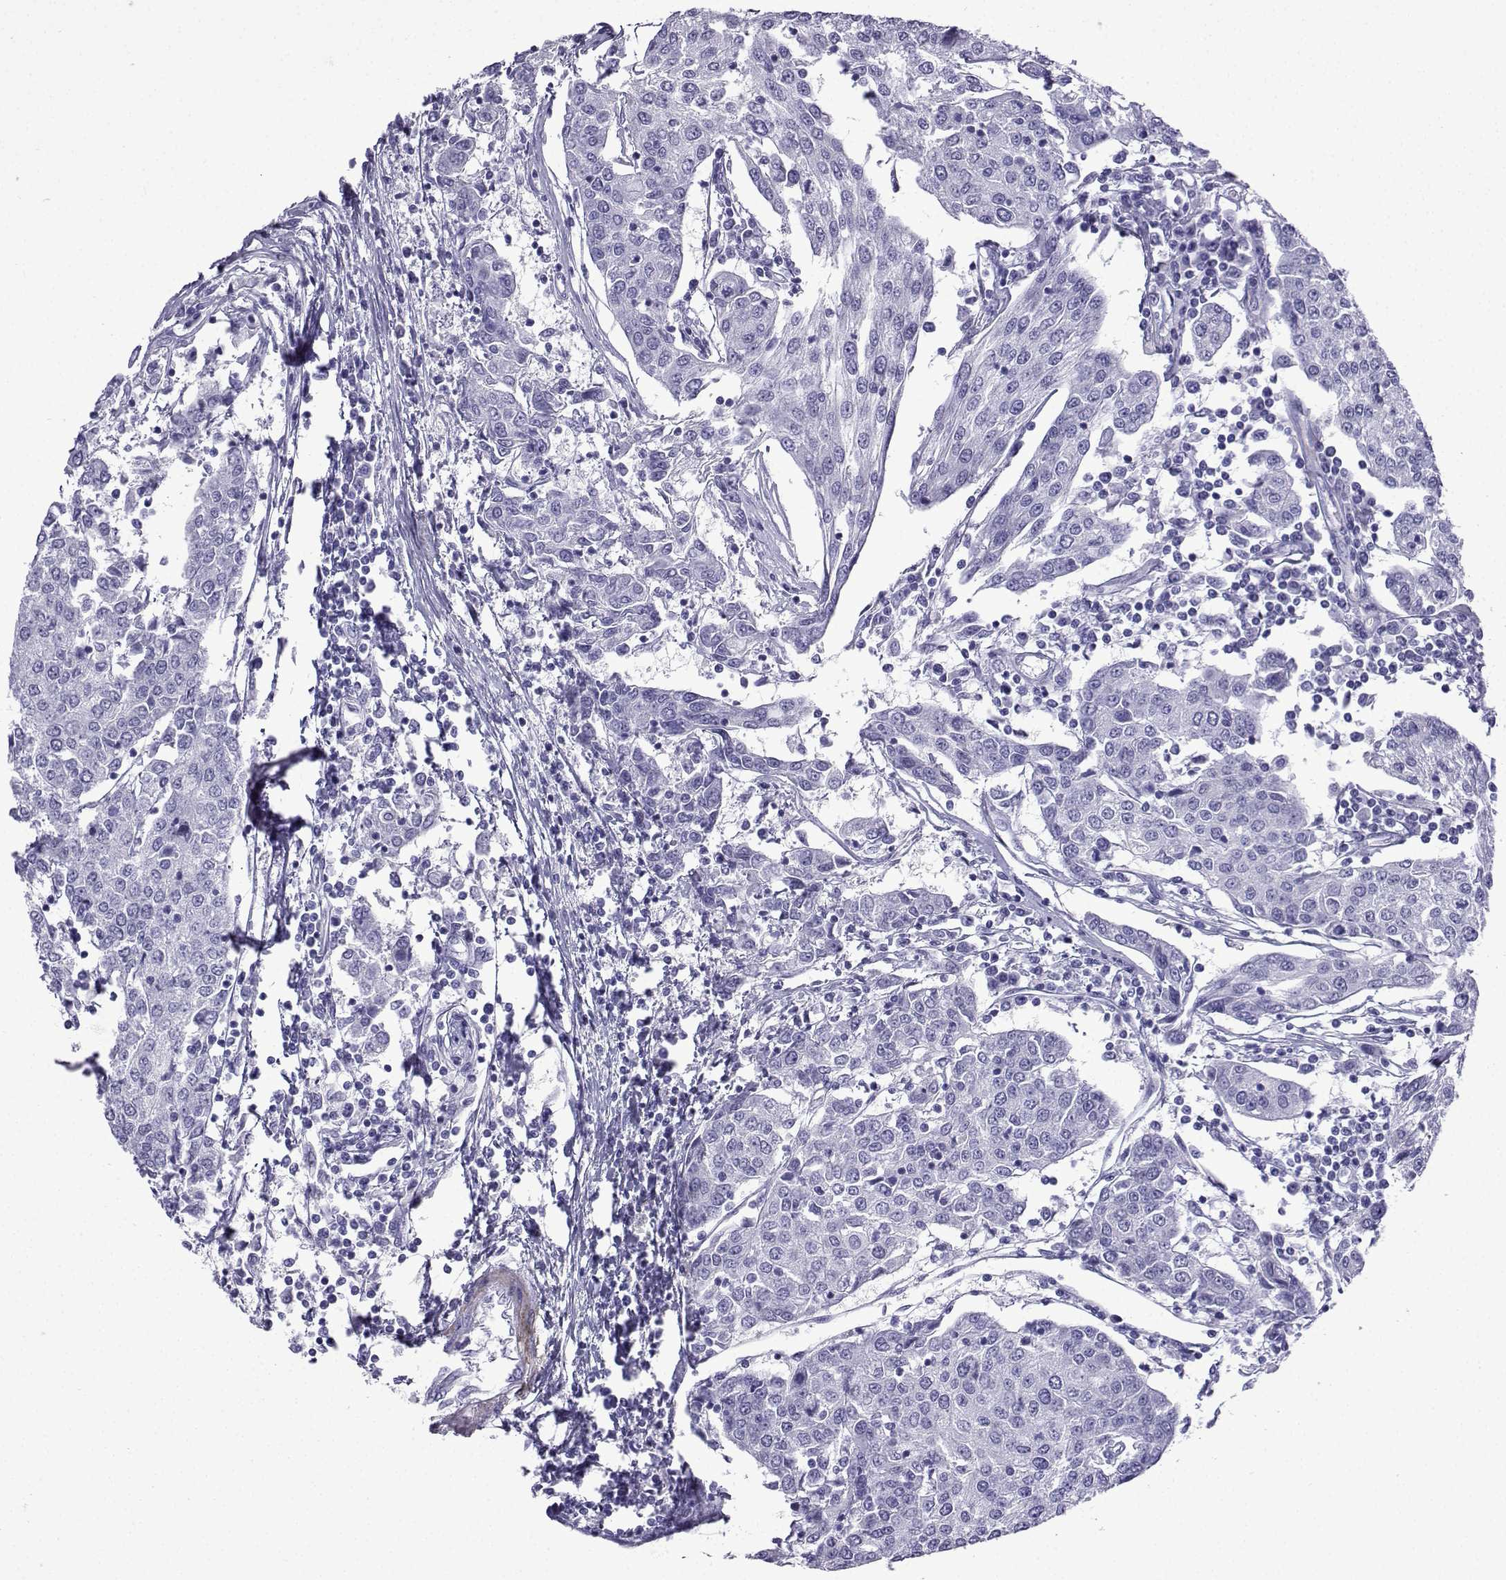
{"staining": {"intensity": "negative", "quantity": "none", "location": "none"}, "tissue": "urothelial cancer", "cell_type": "Tumor cells", "image_type": "cancer", "snomed": [{"axis": "morphology", "description": "Urothelial carcinoma, High grade"}, {"axis": "topography", "description": "Urinary bladder"}], "caption": "A high-resolution histopathology image shows immunohistochemistry (IHC) staining of urothelial cancer, which exhibits no significant expression in tumor cells.", "gene": "KCNF1", "patient": {"sex": "female", "age": 85}}